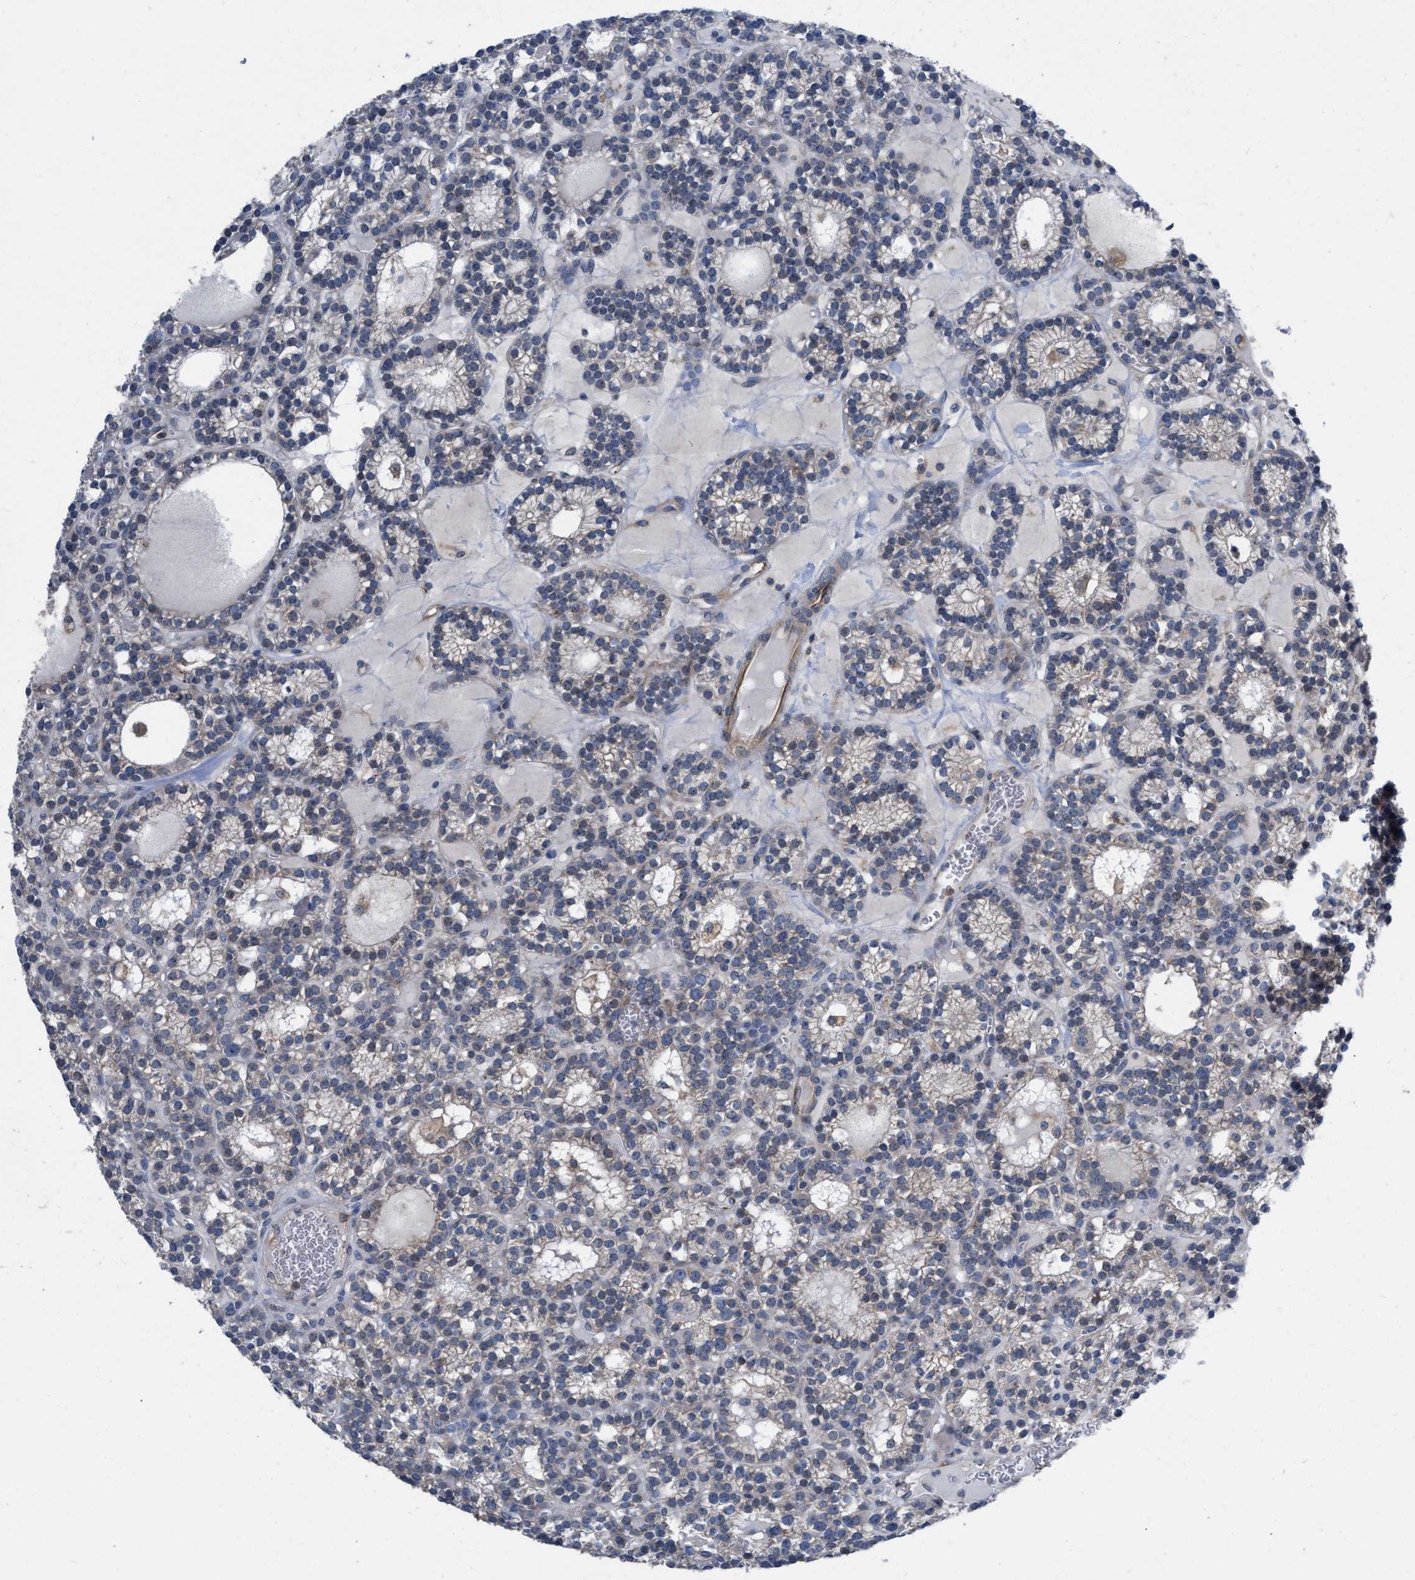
{"staining": {"intensity": "weak", "quantity": "25%-75%", "location": "cytoplasmic/membranous"}, "tissue": "parathyroid gland", "cell_type": "Glandular cells", "image_type": "normal", "snomed": [{"axis": "morphology", "description": "Normal tissue, NOS"}, {"axis": "morphology", "description": "Adenoma, NOS"}, {"axis": "topography", "description": "Parathyroid gland"}], "caption": "DAB immunohistochemical staining of benign parathyroid gland shows weak cytoplasmic/membranous protein positivity in approximately 25%-75% of glandular cells.", "gene": "TMEM131", "patient": {"sex": "female", "age": 58}}